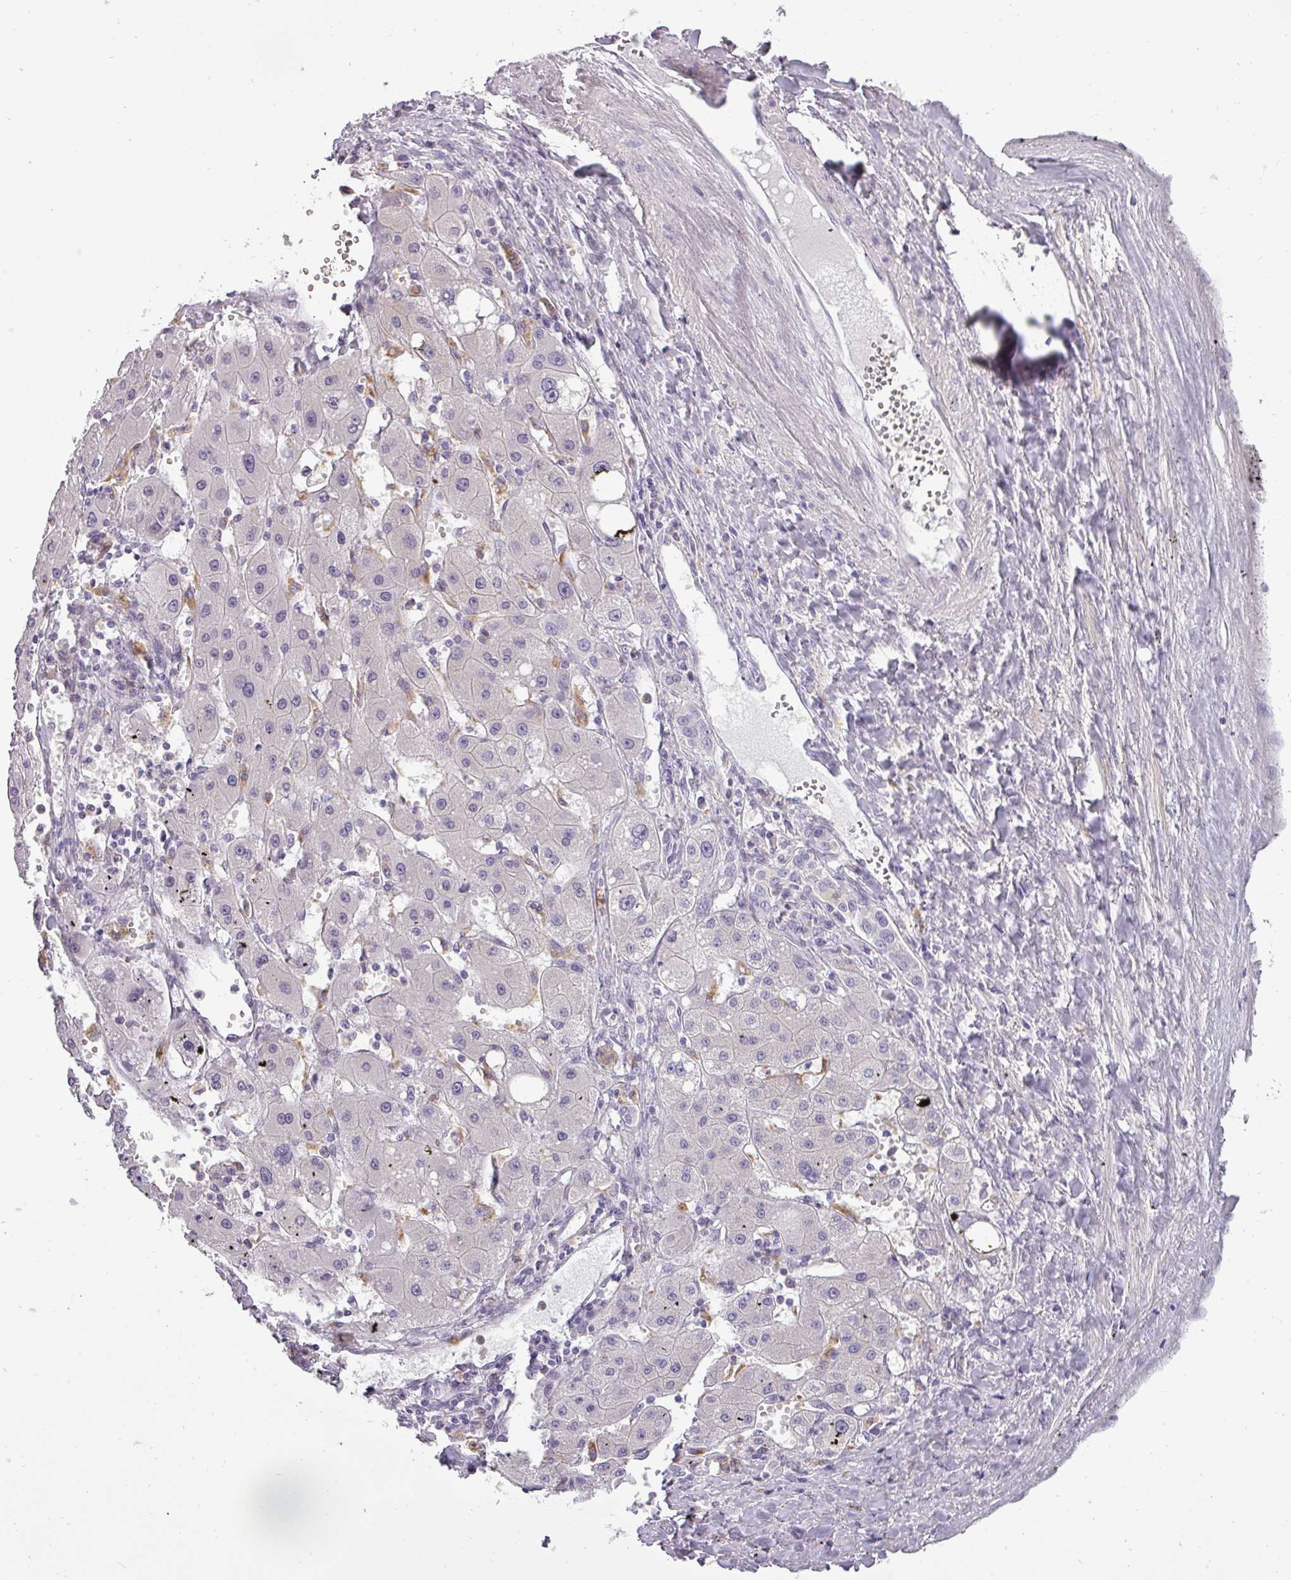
{"staining": {"intensity": "negative", "quantity": "none", "location": "none"}, "tissue": "liver cancer", "cell_type": "Tumor cells", "image_type": "cancer", "snomed": [{"axis": "morphology", "description": "Carcinoma, Hepatocellular, NOS"}, {"axis": "topography", "description": "Liver"}], "caption": "Immunohistochemical staining of hepatocellular carcinoma (liver) reveals no significant staining in tumor cells. The staining was performed using DAB (3,3'-diaminobenzidine) to visualize the protein expression in brown, while the nuclei were stained in blue with hematoxylin (Magnification: 20x).", "gene": "ATP6V1D", "patient": {"sex": "male", "age": 72}}